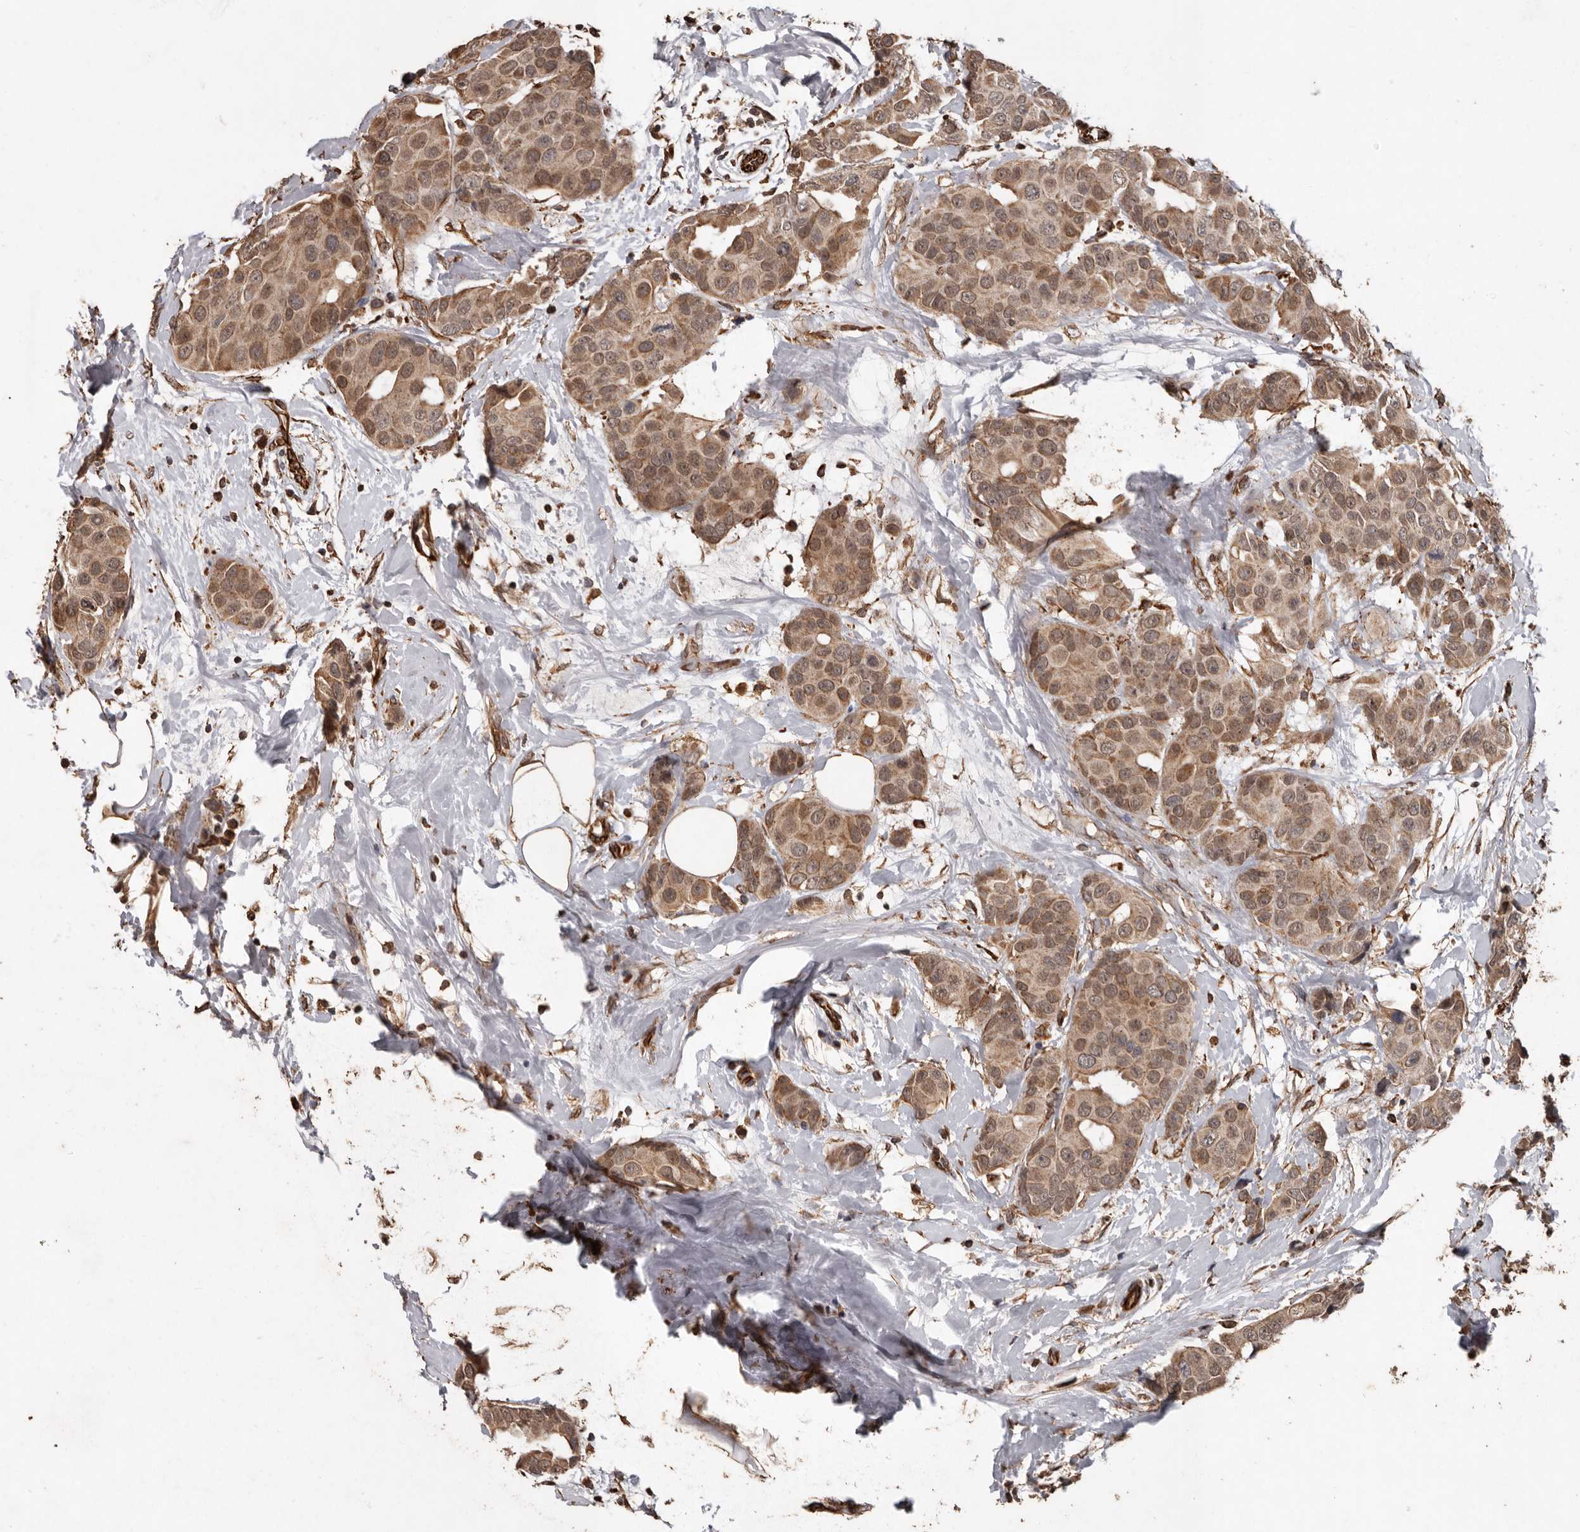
{"staining": {"intensity": "moderate", "quantity": ">75%", "location": "cytoplasmic/membranous,nuclear"}, "tissue": "breast cancer", "cell_type": "Tumor cells", "image_type": "cancer", "snomed": [{"axis": "morphology", "description": "Normal tissue, NOS"}, {"axis": "morphology", "description": "Duct carcinoma"}, {"axis": "topography", "description": "Breast"}], "caption": "Infiltrating ductal carcinoma (breast) stained with IHC displays moderate cytoplasmic/membranous and nuclear staining in approximately >75% of tumor cells. Using DAB (brown) and hematoxylin (blue) stains, captured at high magnification using brightfield microscopy.", "gene": "BRAT1", "patient": {"sex": "female", "age": 39}}